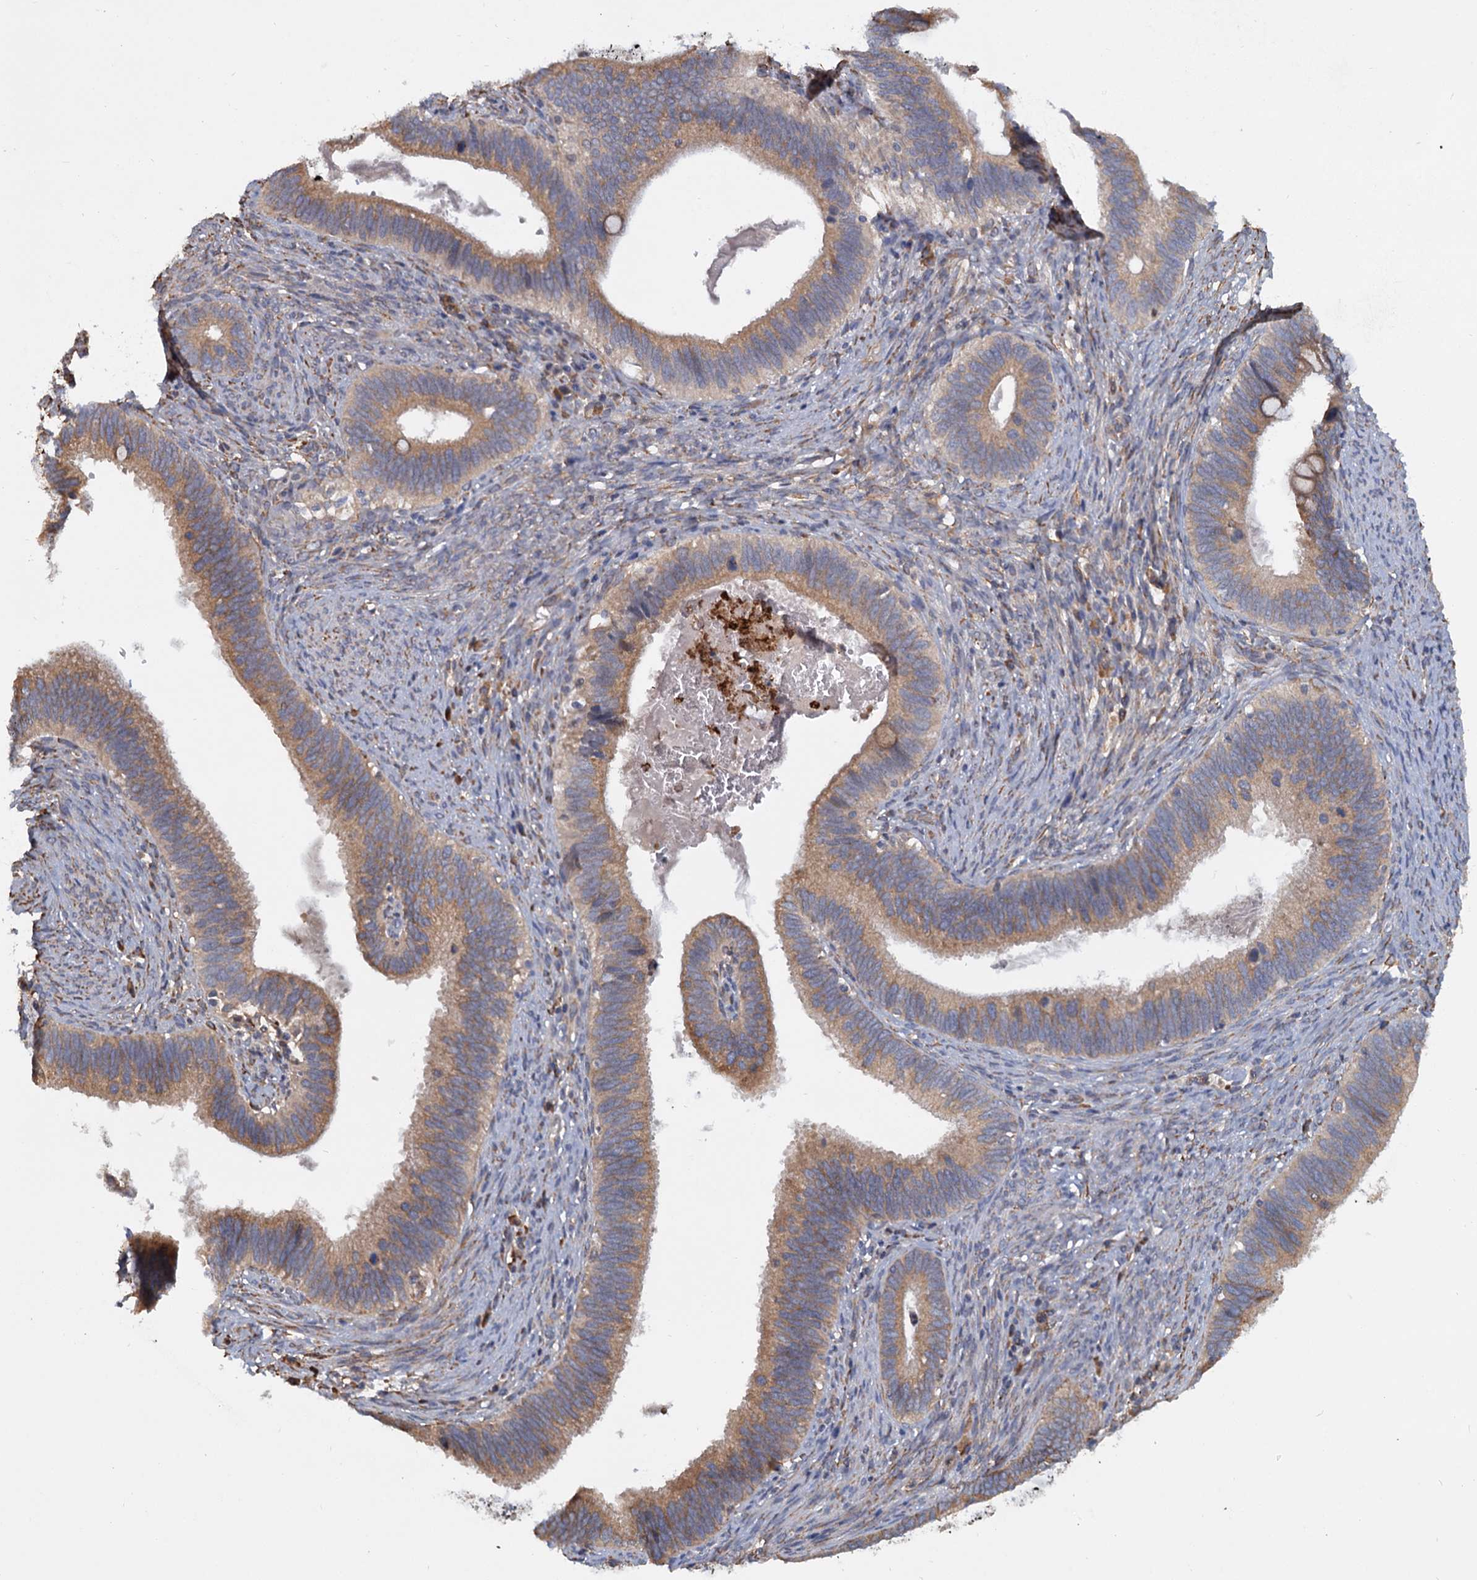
{"staining": {"intensity": "moderate", "quantity": ">75%", "location": "cytoplasmic/membranous"}, "tissue": "cervical cancer", "cell_type": "Tumor cells", "image_type": "cancer", "snomed": [{"axis": "morphology", "description": "Adenocarcinoma, NOS"}, {"axis": "topography", "description": "Cervix"}], "caption": "An image of cervical cancer (adenocarcinoma) stained for a protein displays moderate cytoplasmic/membranous brown staining in tumor cells.", "gene": "LRRC51", "patient": {"sex": "female", "age": 42}}